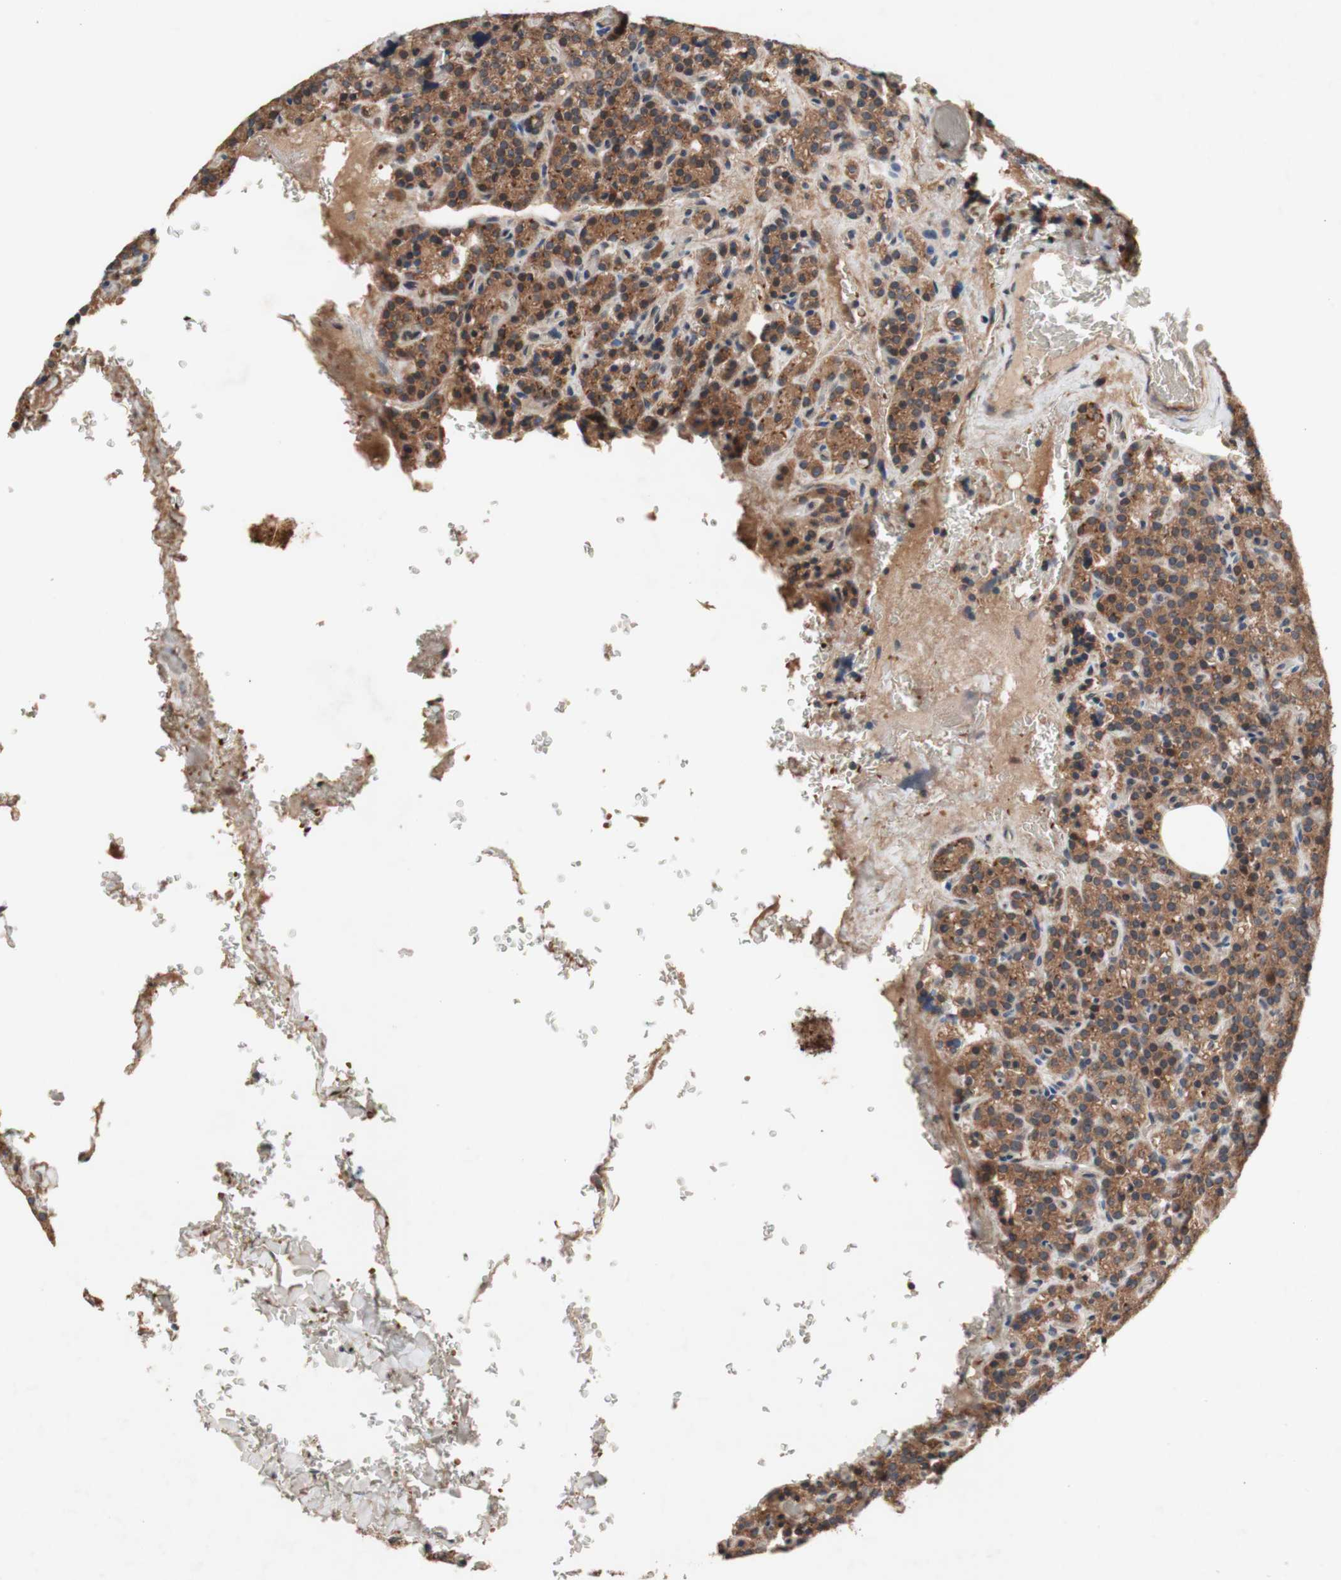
{"staining": {"intensity": "moderate", "quantity": ">75%", "location": "cytoplasmic/membranous"}, "tissue": "parathyroid gland", "cell_type": "Glandular cells", "image_type": "normal", "snomed": [{"axis": "morphology", "description": "Normal tissue, NOS"}, {"axis": "topography", "description": "Parathyroid gland"}], "caption": "Immunohistochemical staining of benign parathyroid gland shows moderate cytoplasmic/membranous protein positivity in about >75% of glandular cells. (DAB IHC, brown staining for protein, blue staining for nuclei).", "gene": "DDOST", "patient": {"sex": "female", "age": 47}}